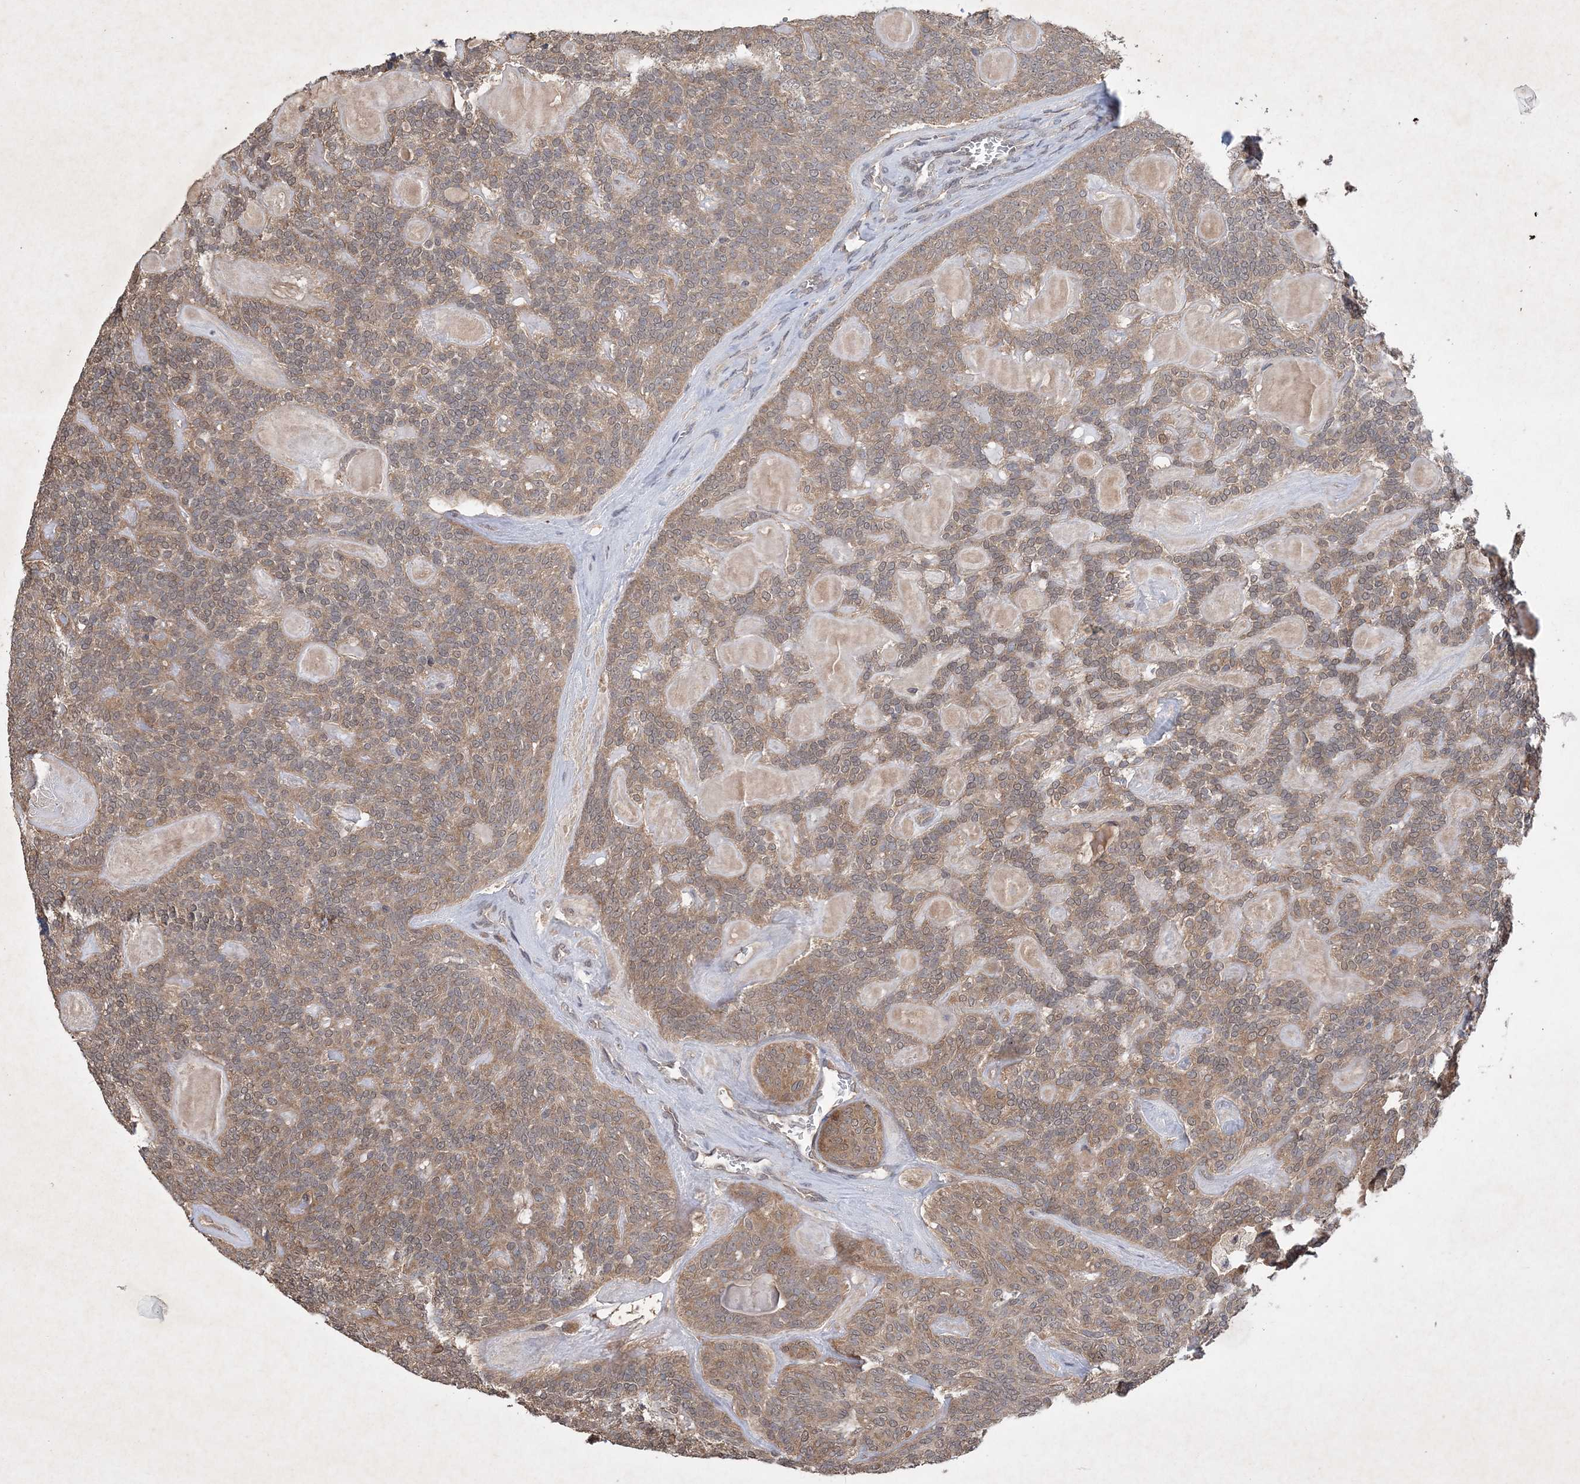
{"staining": {"intensity": "weak", "quantity": ">75%", "location": "cytoplasmic/membranous"}, "tissue": "head and neck cancer", "cell_type": "Tumor cells", "image_type": "cancer", "snomed": [{"axis": "morphology", "description": "Adenocarcinoma, NOS"}, {"axis": "topography", "description": "Head-Neck"}], "caption": "Head and neck cancer tissue reveals weak cytoplasmic/membranous positivity in approximately >75% of tumor cells, visualized by immunohistochemistry.", "gene": "AKR7A2", "patient": {"sex": "male", "age": 66}}